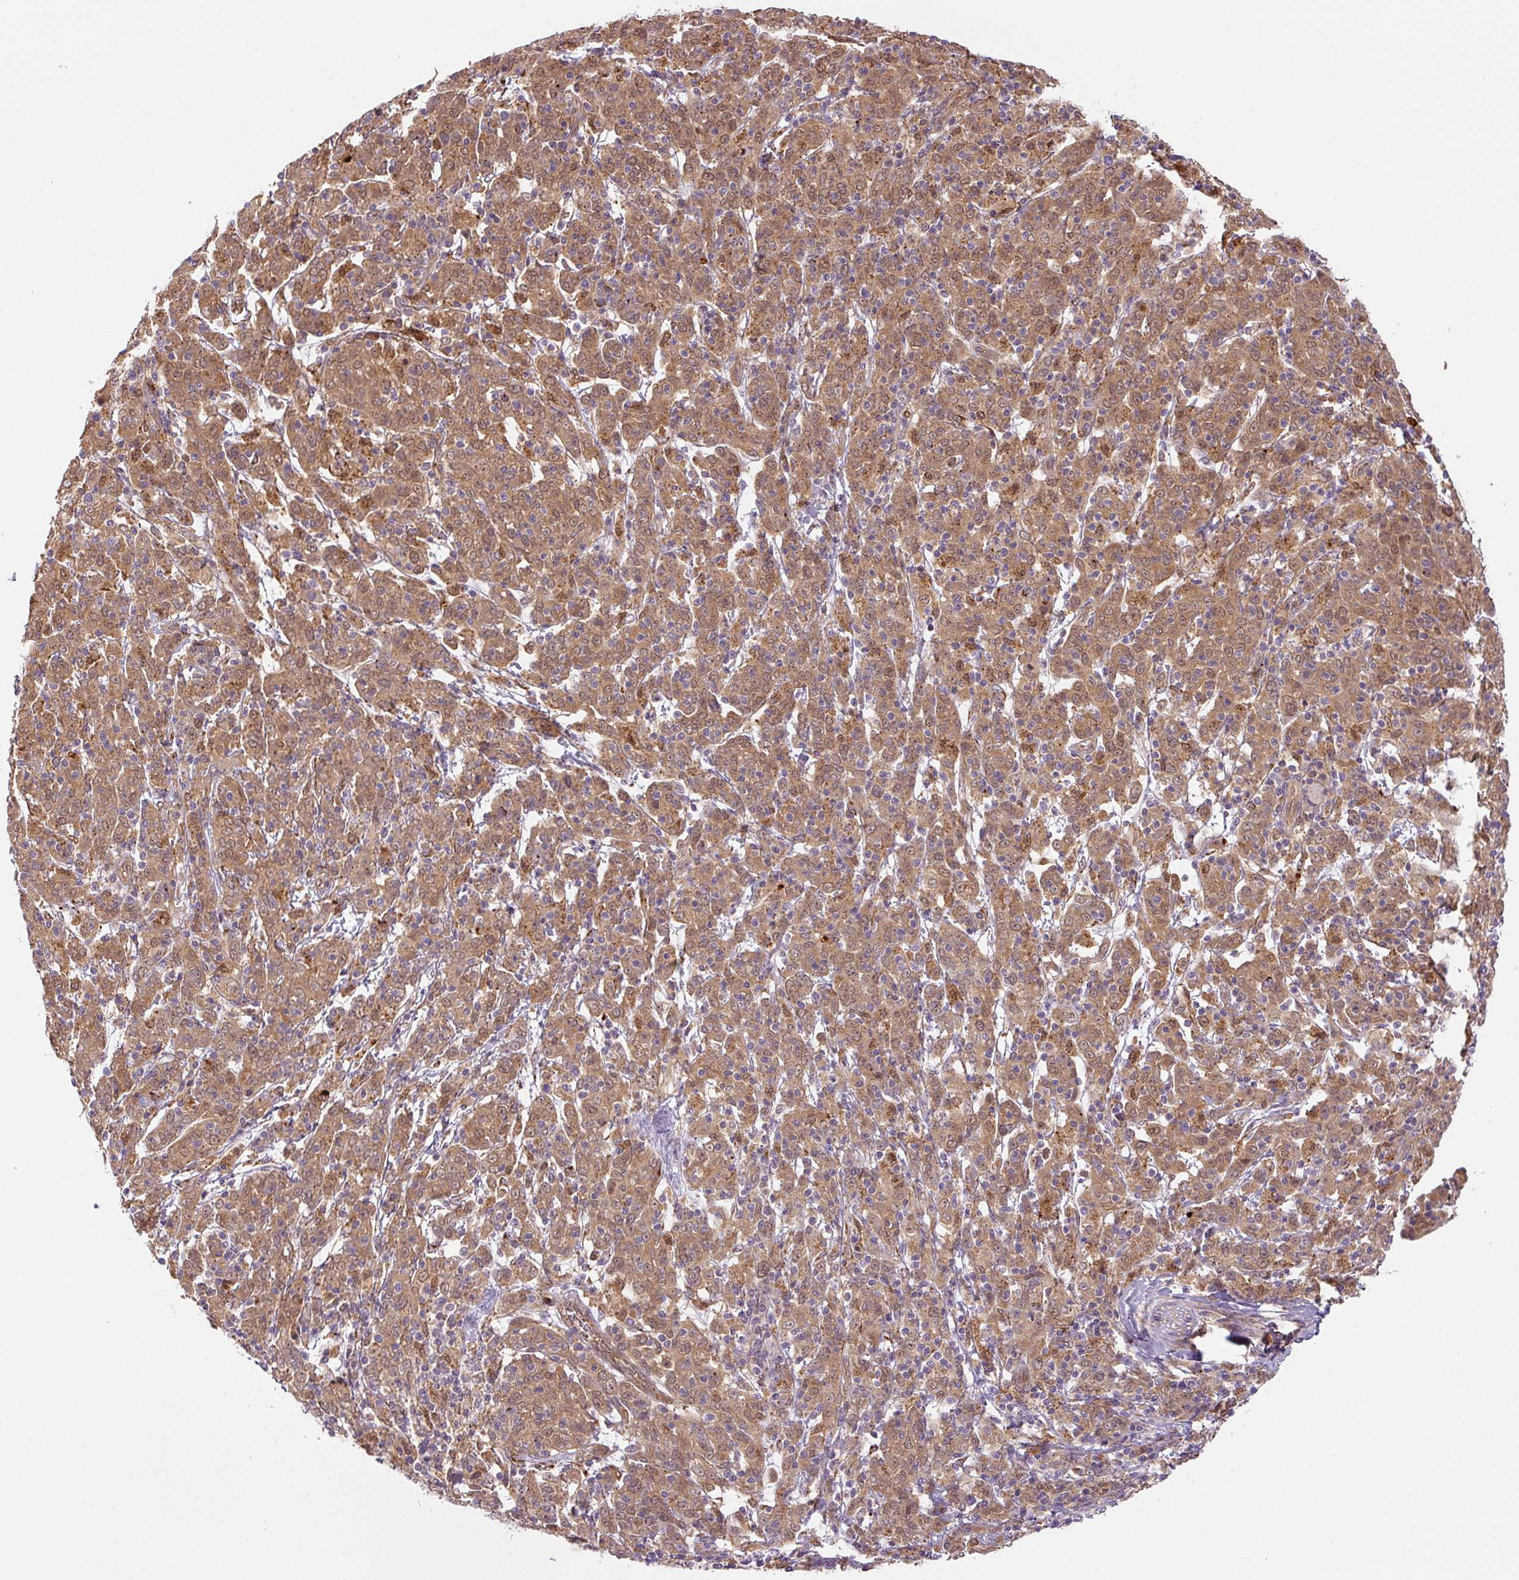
{"staining": {"intensity": "moderate", "quantity": ">75%", "location": "cytoplasmic/membranous"}, "tissue": "cervical cancer", "cell_type": "Tumor cells", "image_type": "cancer", "snomed": [{"axis": "morphology", "description": "Squamous cell carcinoma, NOS"}, {"axis": "topography", "description": "Cervix"}], "caption": "An IHC histopathology image of neoplastic tissue is shown. Protein staining in brown highlights moderate cytoplasmic/membranous positivity in squamous cell carcinoma (cervical) within tumor cells.", "gene": "ZSWIM7", "patient": {"sex": "female", "age": 67}}